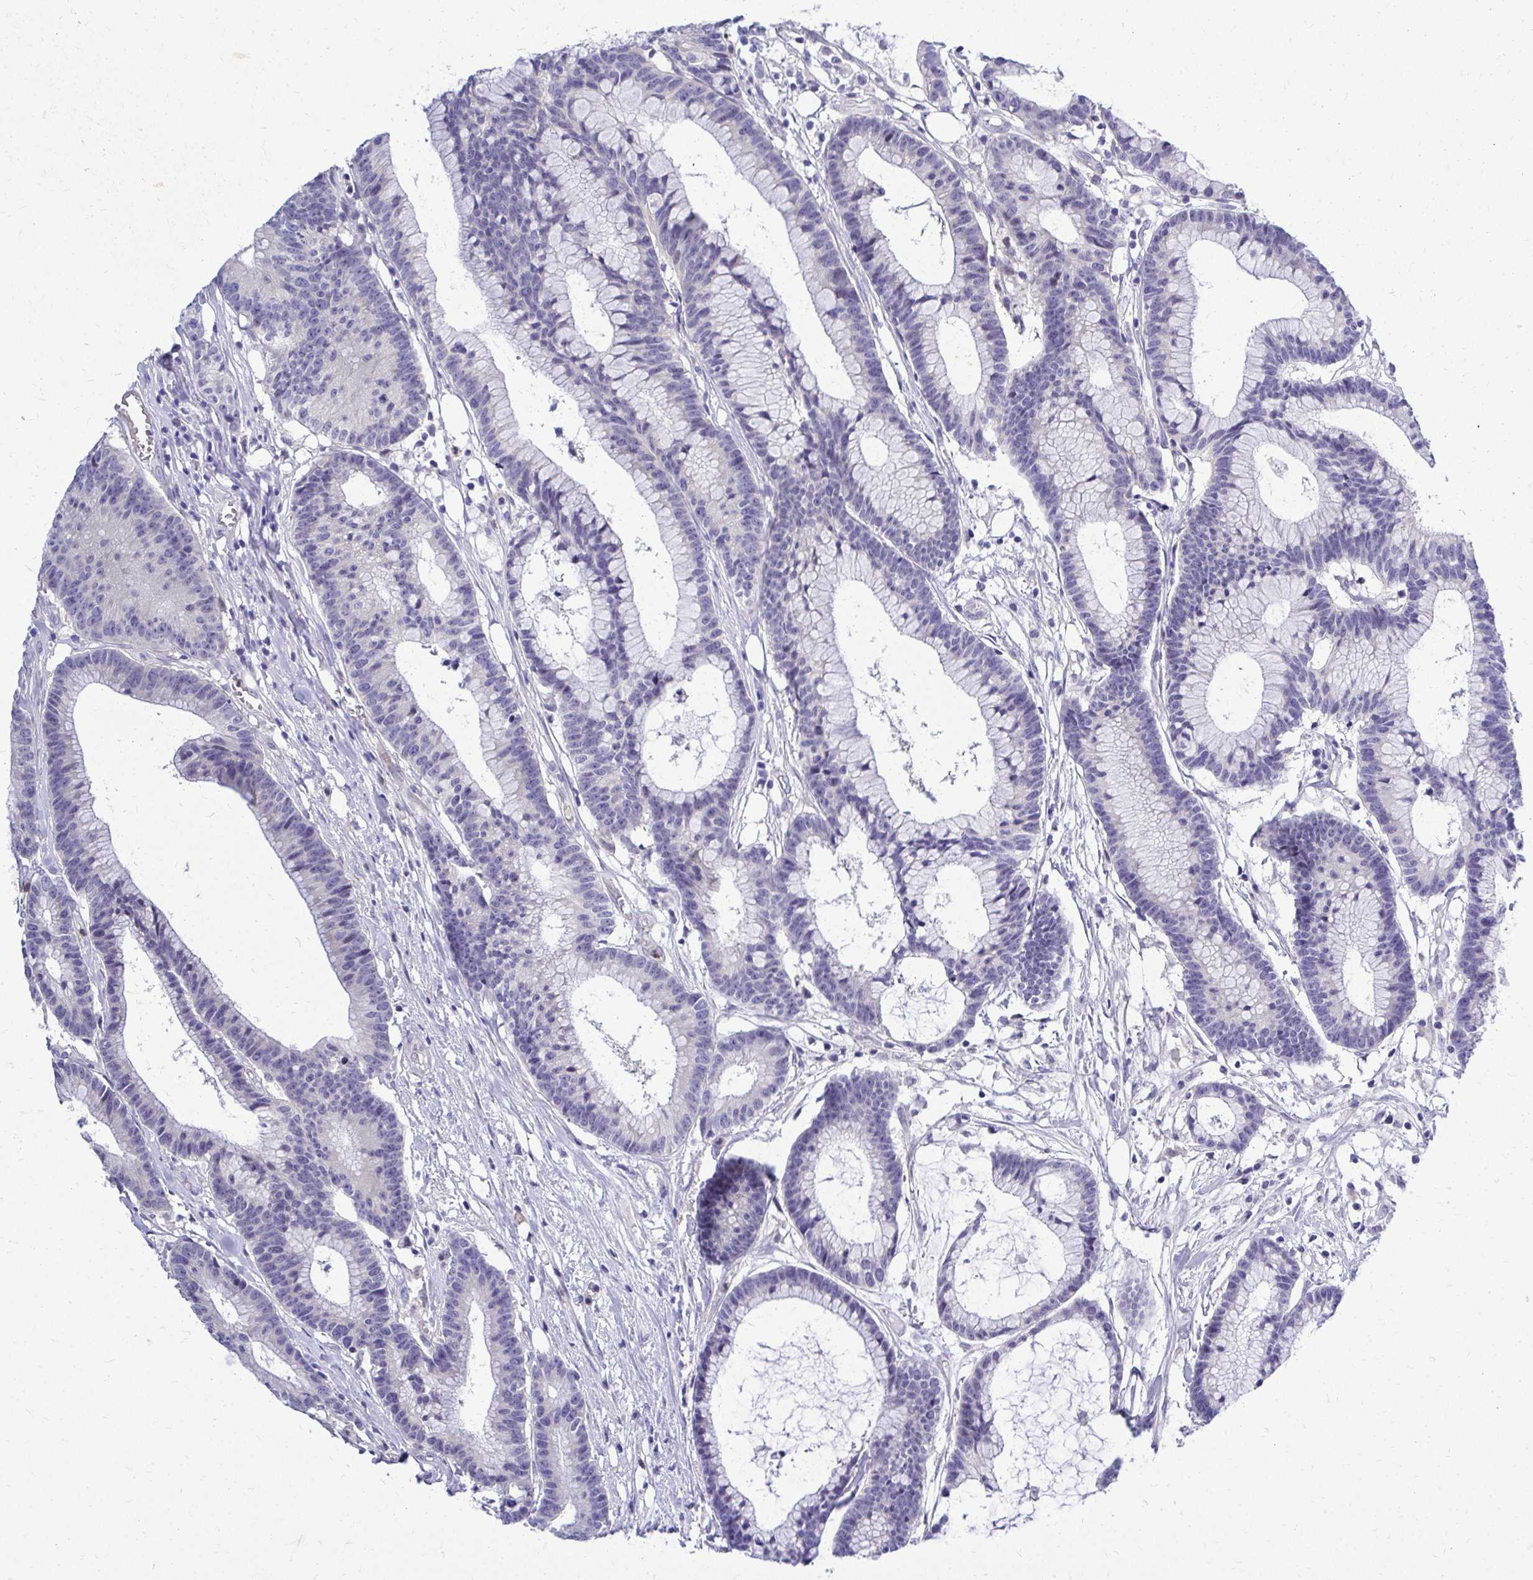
{"staining": {"intensity": "negative", "quantity": "none", "location": "none"}, "tissue": "colorectal cancer", "cell_type": "Tumor cells", "image_type": "cancer", "snomed": [{"axis": "morphology", "description": "Adenocarcinoma, NOS"}, {"axis": "topography", "description": "Colon"}], "caption": "The immunohistochemistry image has no significant positivity in tumor cells of colorectal cancer tissue.", "gene": "ZSWIM9", "patient": {"sex": "female", "age": 78}}